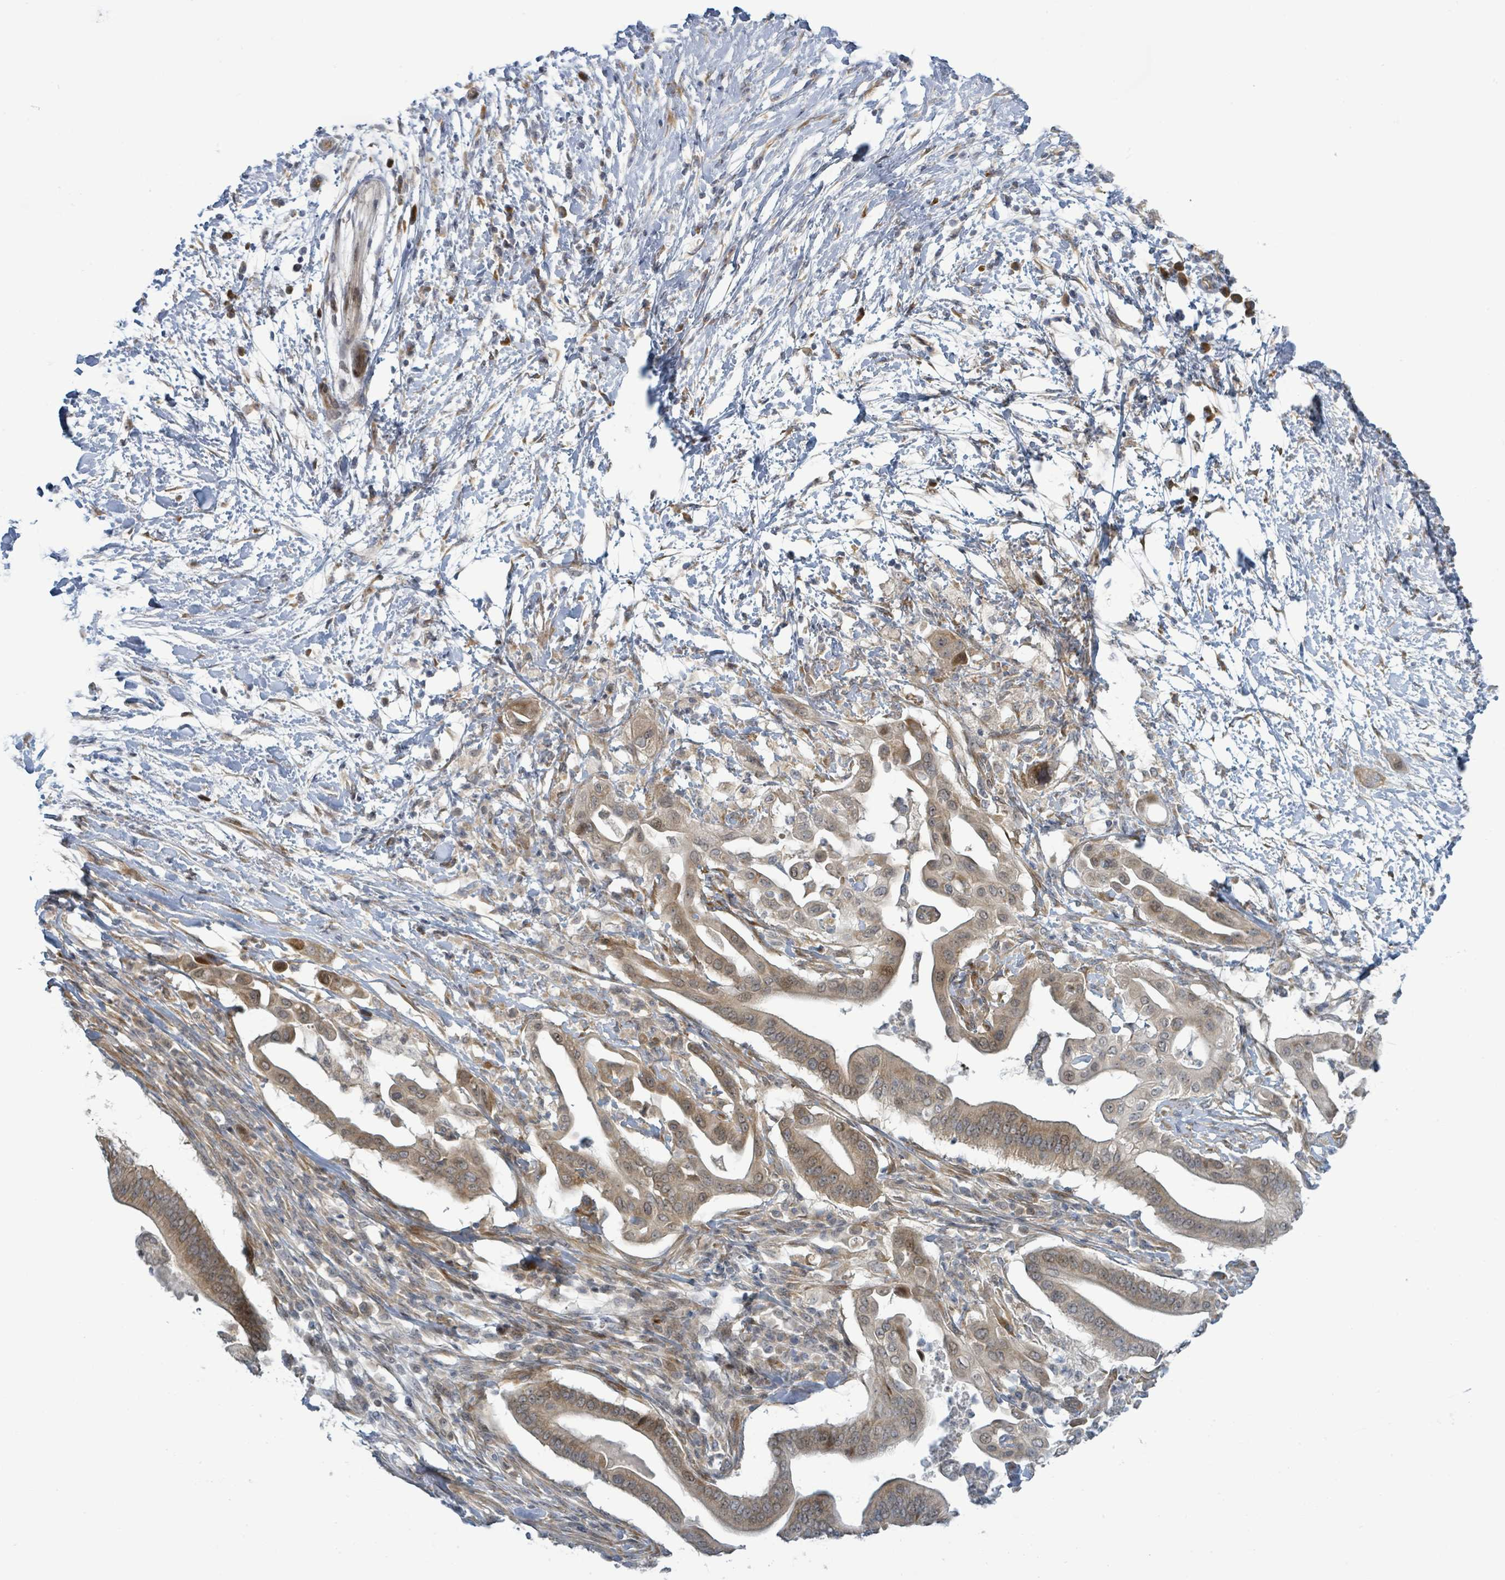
{"staining": {"intensity": "moderate", "quantity": ">75%", "location": "cytoplasmic/membranous"}, "tissue": "pancreatic cancer", "cell_type": "Tumor cells", "image_type": "cancer", "snomed": [{"axis": "morphology", "description": "Adenocarcinoma, NOS"}, {"axis": "topography", "description": "Pancreas"}], "caption": "Adenocarcinoma (pancreatic) was stained to show a protein in brown. There is medium levels of moderate cytoplasmic/membranous expression in approximately >75% of tumor cells.", "gene": "RPL32", "patient": {"sex": "male", "age": 68}}